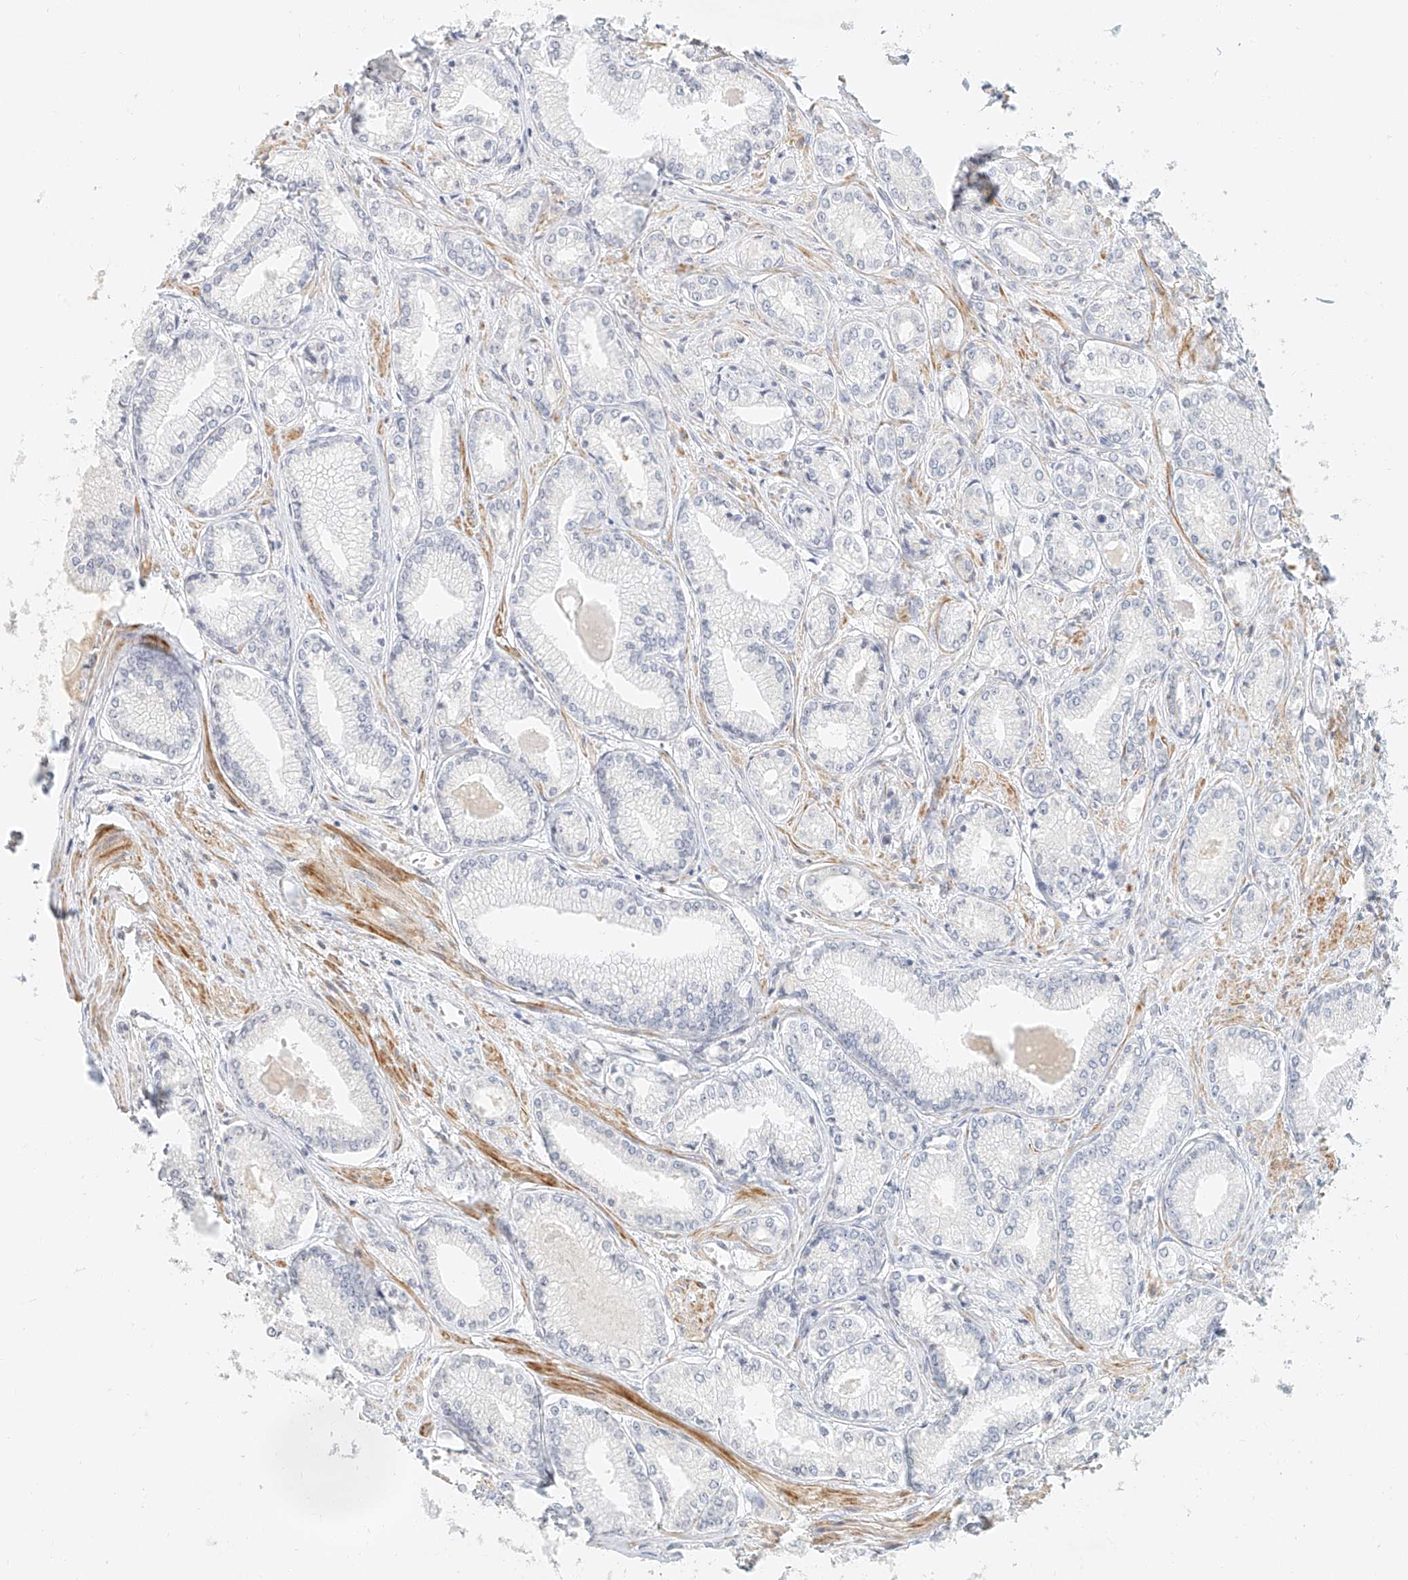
{"staining": {"intensity": "negative", "quantity": "none", "location": "none"}, "tissue": "prostate cancer", "cell_type": "Tumor cells", "image_type": "cancer", "snomed": [{"axis": "morphology", "description": "Adenocarcinoma, Low grade"}, {"axis": "topography", "description": "Prostate"}], "caption": "Human prostate cancer (adenocarcinoma (low-grade)) stained for a protein using IHC demonstrates no staining in tumor cells.", "gene": "CXorf58", "patient": {"sex": "male", "age": 60}}